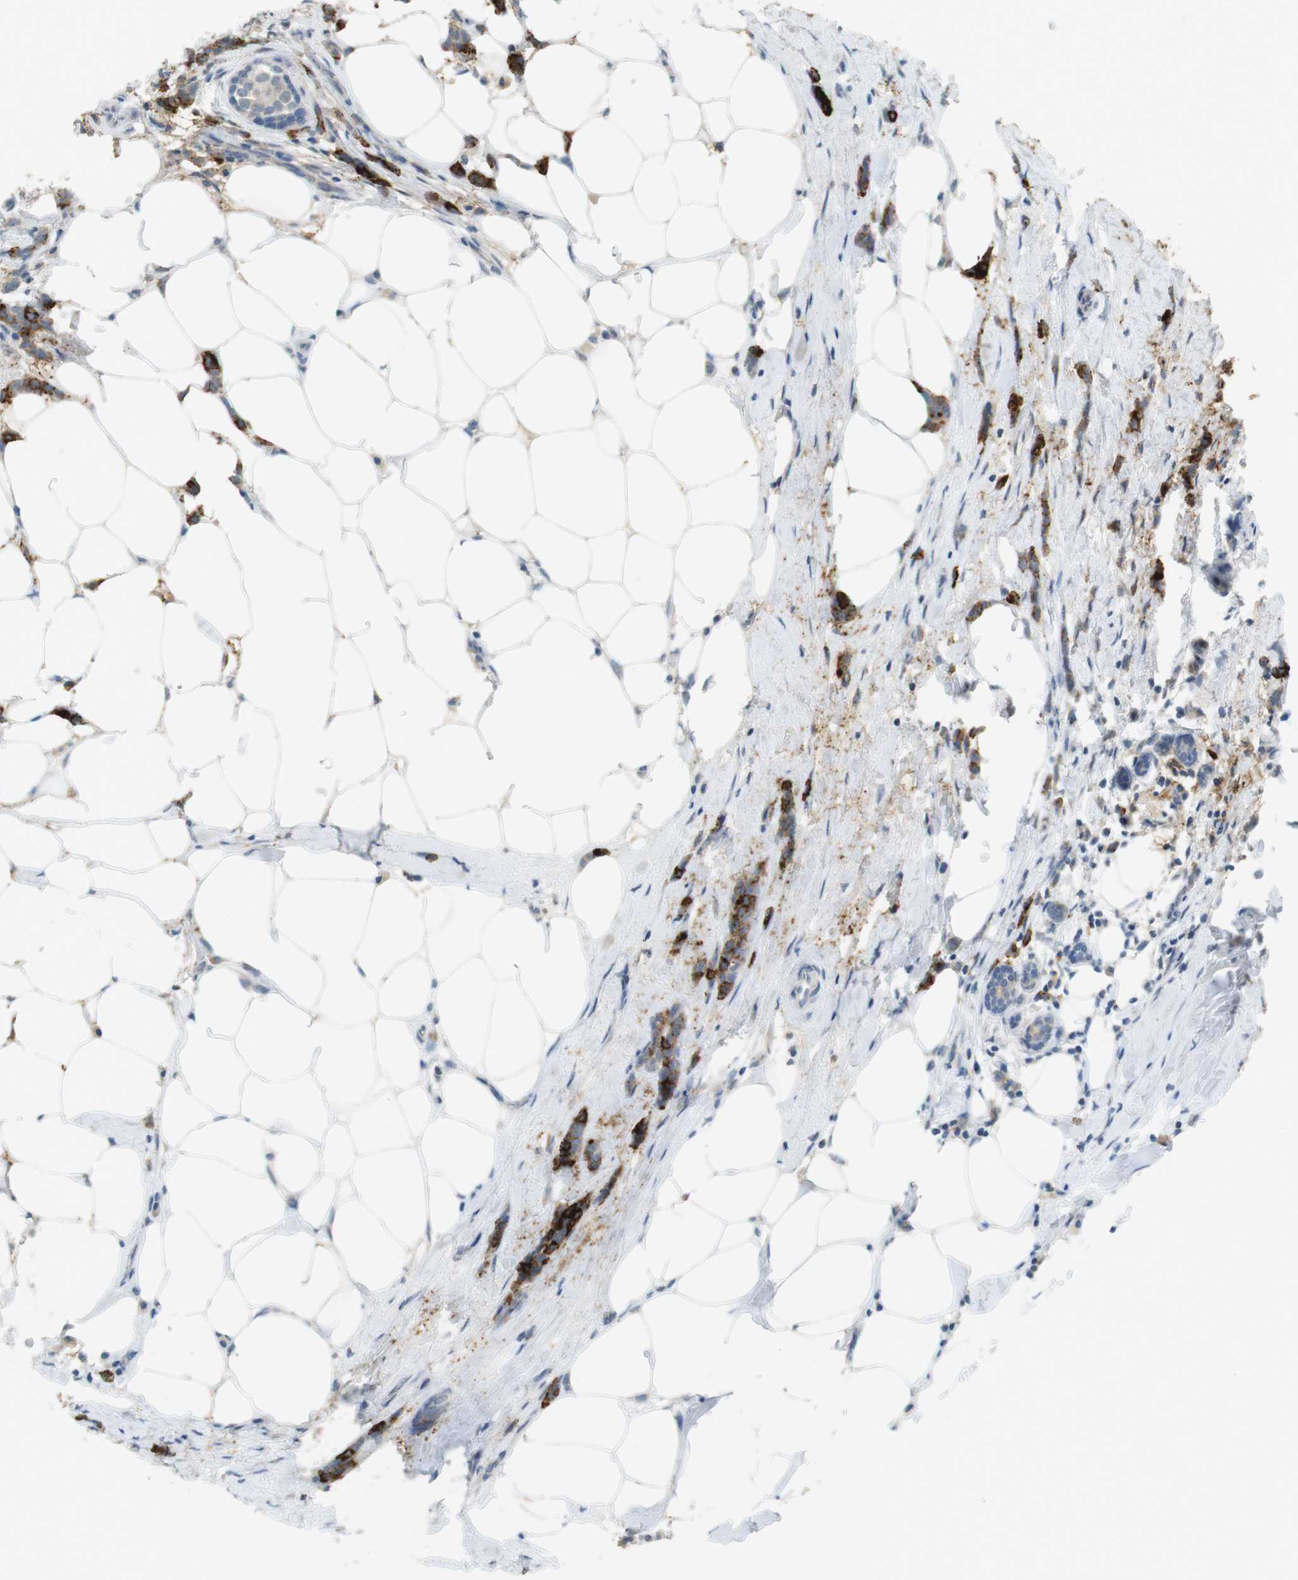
{"staining": {"intensity": "strong", "quantity": ">75%", "location": "cytoplasmic/membranous"}, "tissue": "breast cancer", "cell_type": "Tumor cells", "image_type": "cancer", "snomed": [{"axis": "morphology", "description": "Lobular carcinoma, in situ"}, {"axis": "morphology", "description": "Lobular carcinoma"}, {"axis": "topography", "description": "Breast"}], "caption": "A high amount of strong cytoplasmic/membranous staining is present in approximately >75% of tumor cells in lobular carcinoma (breast) tissue.", "gene": "MUC5B", "patient": {"sex": "female", "age": 41}}